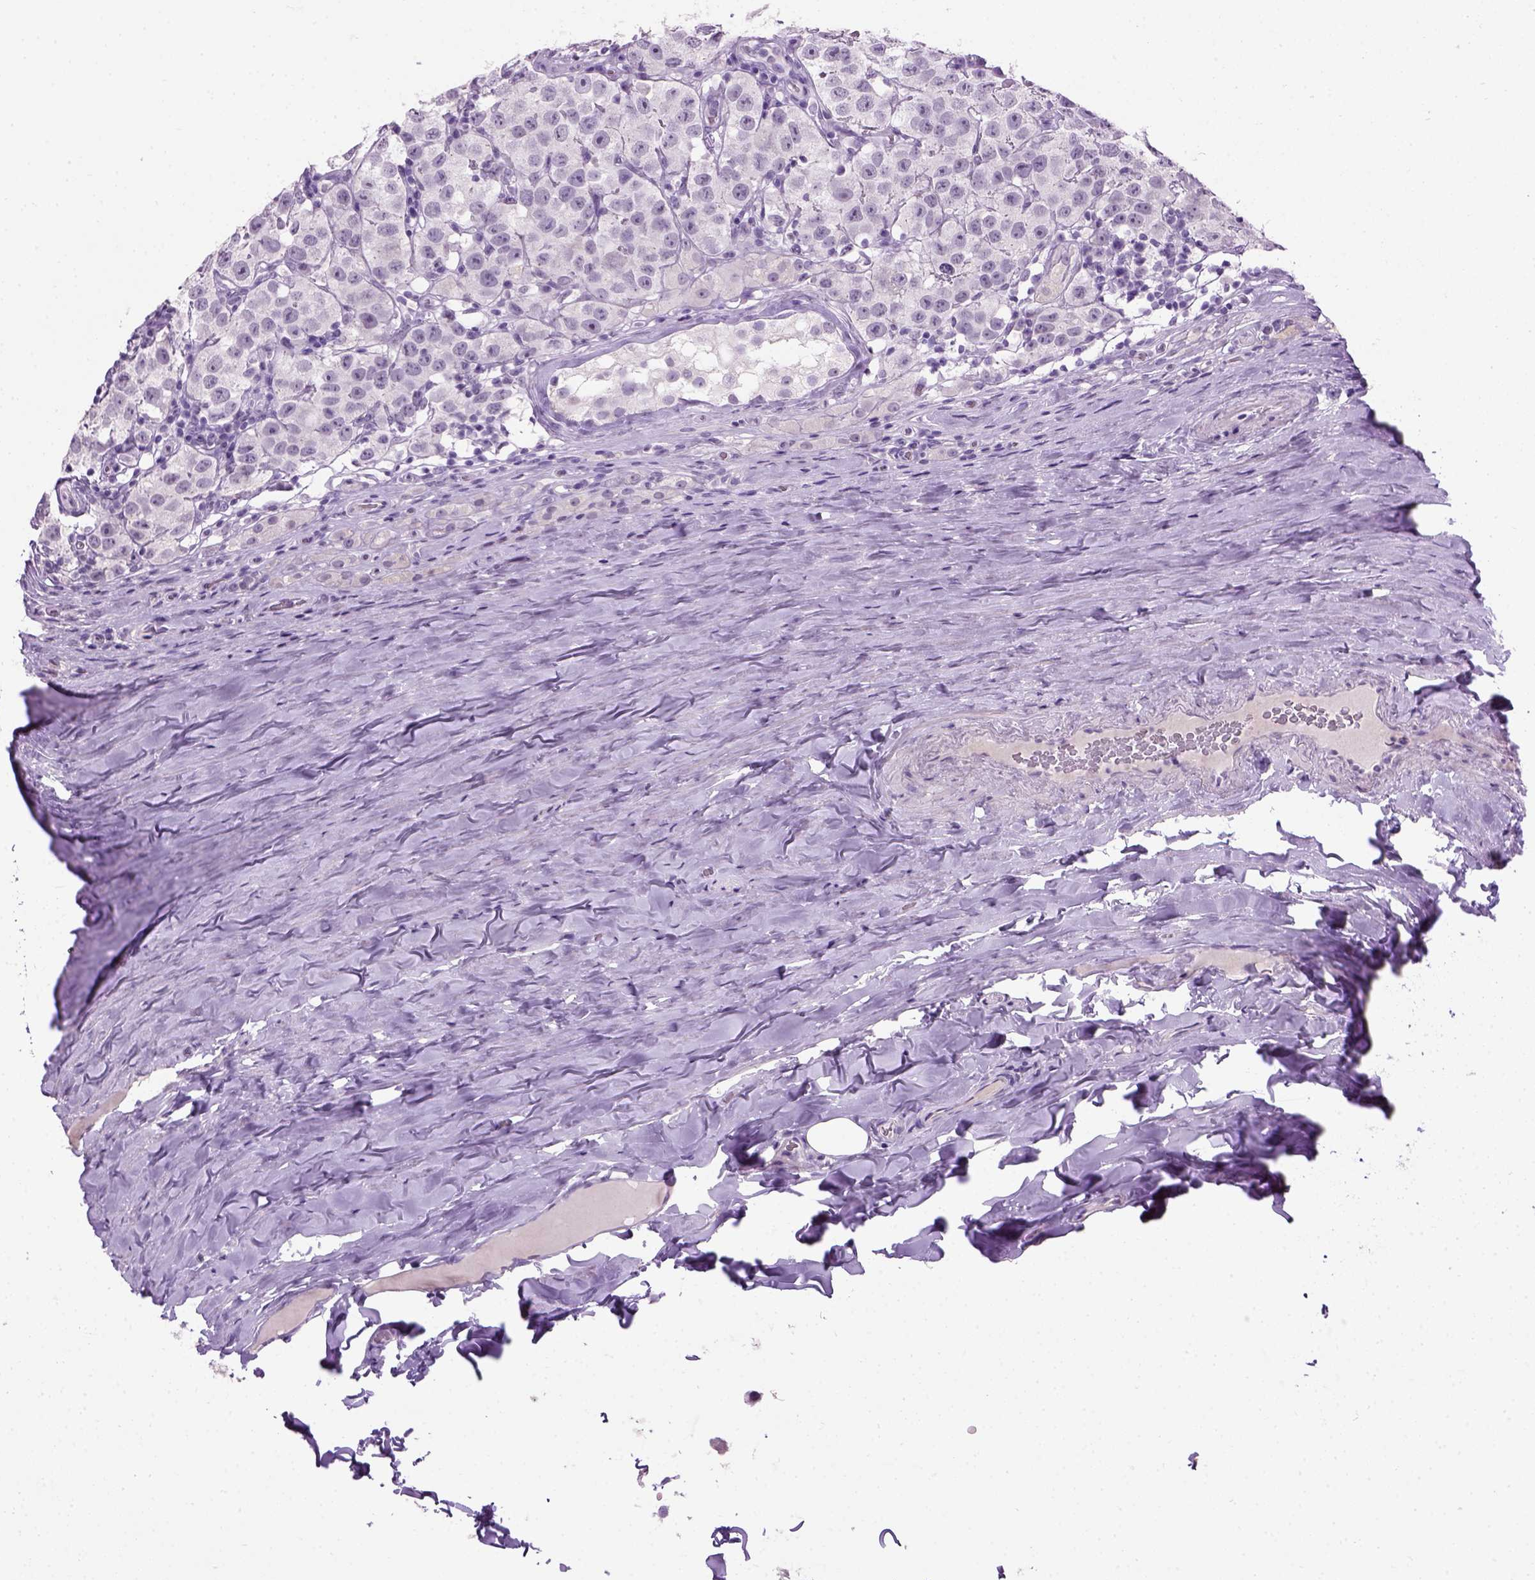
{"staining": {"intensity": "negative", "quantity": "none", "location": "none"}, "tissue": "testis cancer", "cell_type": "Tumor cells", "image_type": "cancer", "snomed": [{"axis": "morphology", "description": "Seminoma, NOS"}, {"axis": "topography", "description": "Testis"}], "caption": "Immunohistochemistry (IHC) micrograph of testis cancer (seminoma) stained for a protein (brown), which displays no staining in tumor cells.", "gene": "GABRB2", "patient": {"sex": "male", "age": 34}}